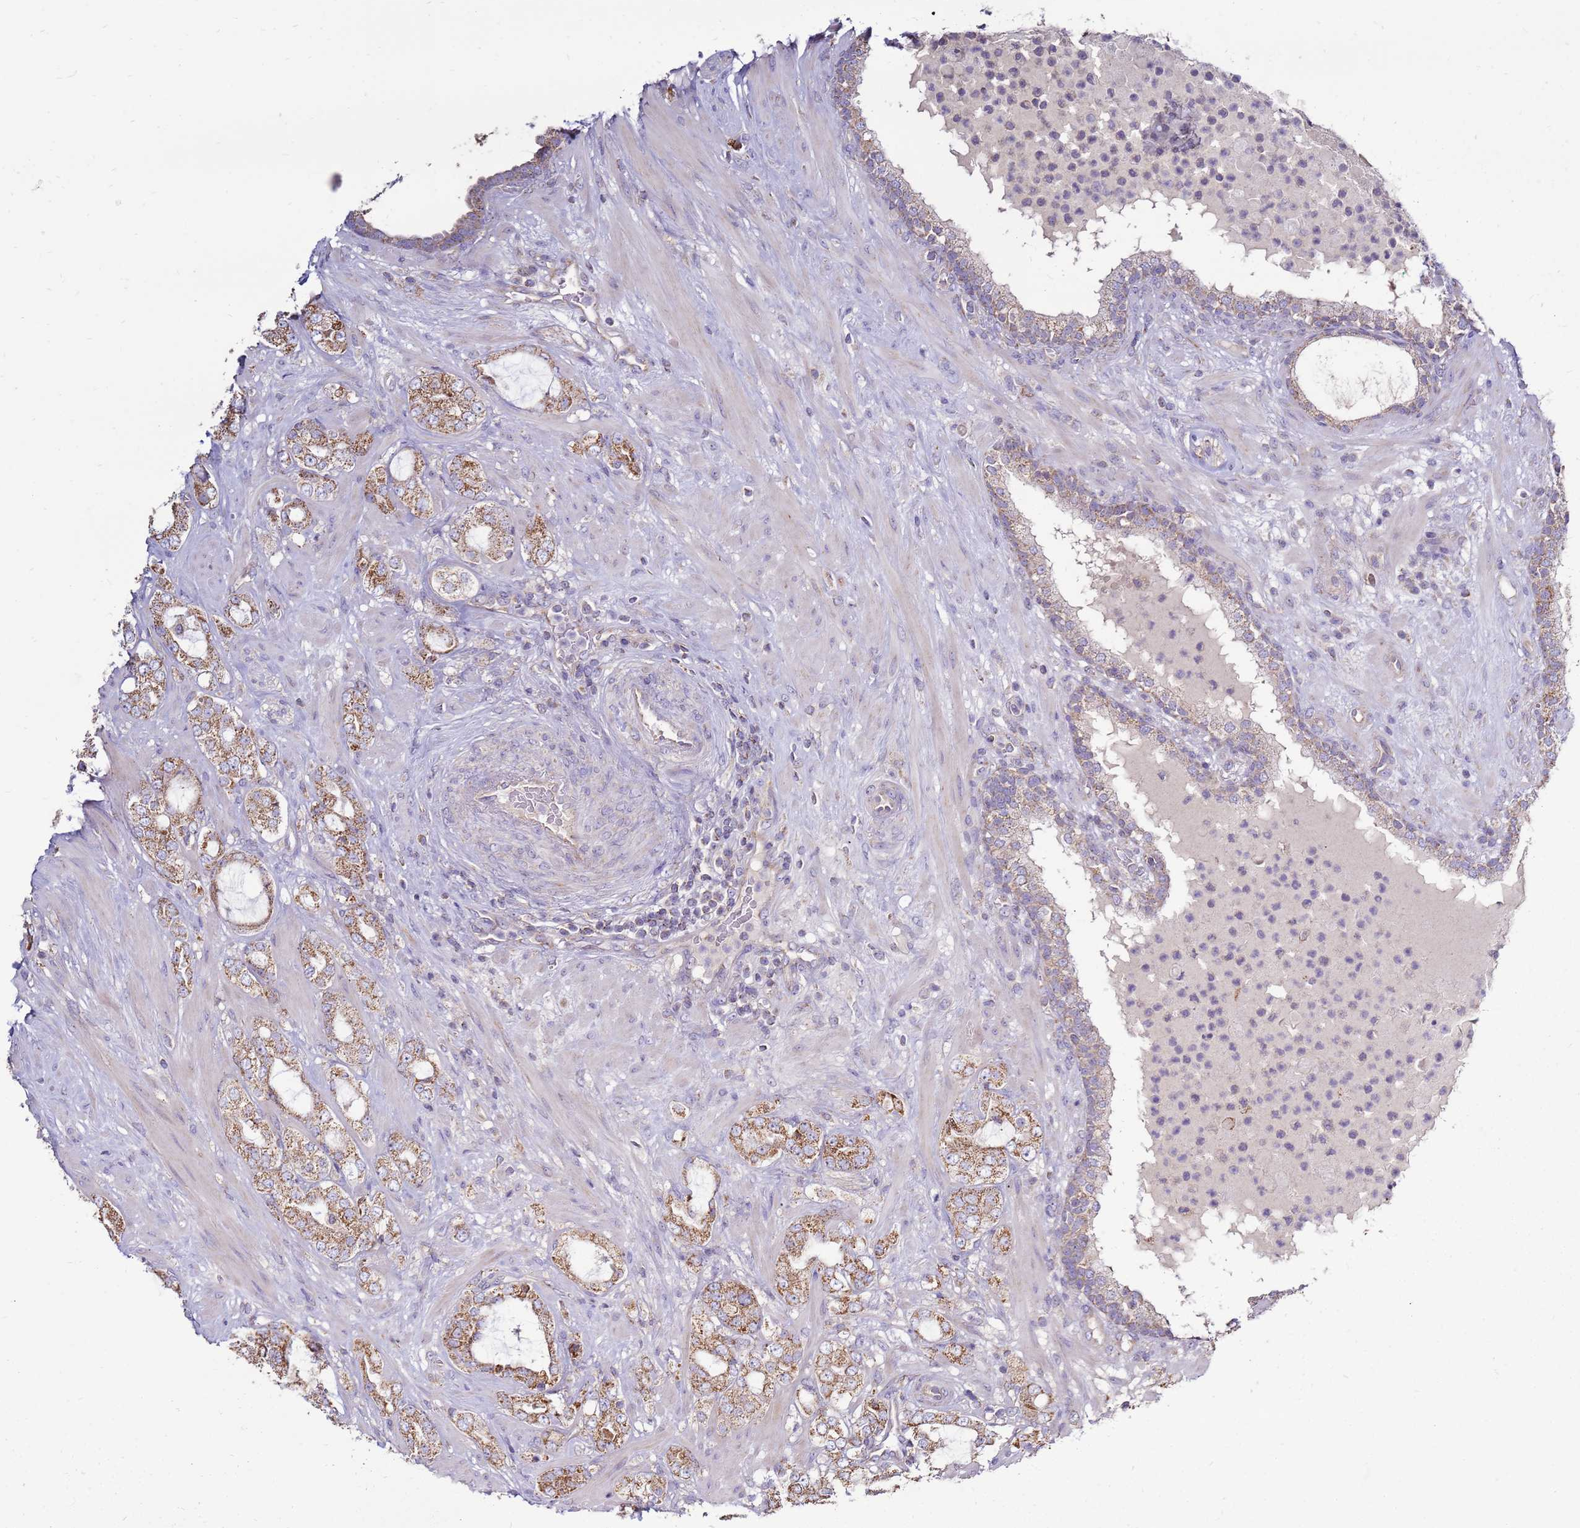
{"staining": {"intensity": "moderate", "quantity": ">75%", "location": "cytoplasmic/membranous"}, "tissue": "prostate cancer", "cell_type": "Tumor cells", "image_type": "cancer", "snomed": [{"axis": "morphology", "description": "Adenocarcinoma, High grade"}, {"axis": "topography", "description": "Prostate"}], "caption": "DAB (3,3'-diaminobenzidine) immunohistochemical staining of prostate cancer demonstrates moderate cytoplasmic/membranous protein expression in about >75% of tumor cells. The staining is performed using DAB (3,3'-diaminobenzidine) brown chromogen to label protein expression. The nuclei are counter-stained blue using hematoxylin.", "gene": "TRAPPC4", "patient": {"sex": "male", "age": 64}}